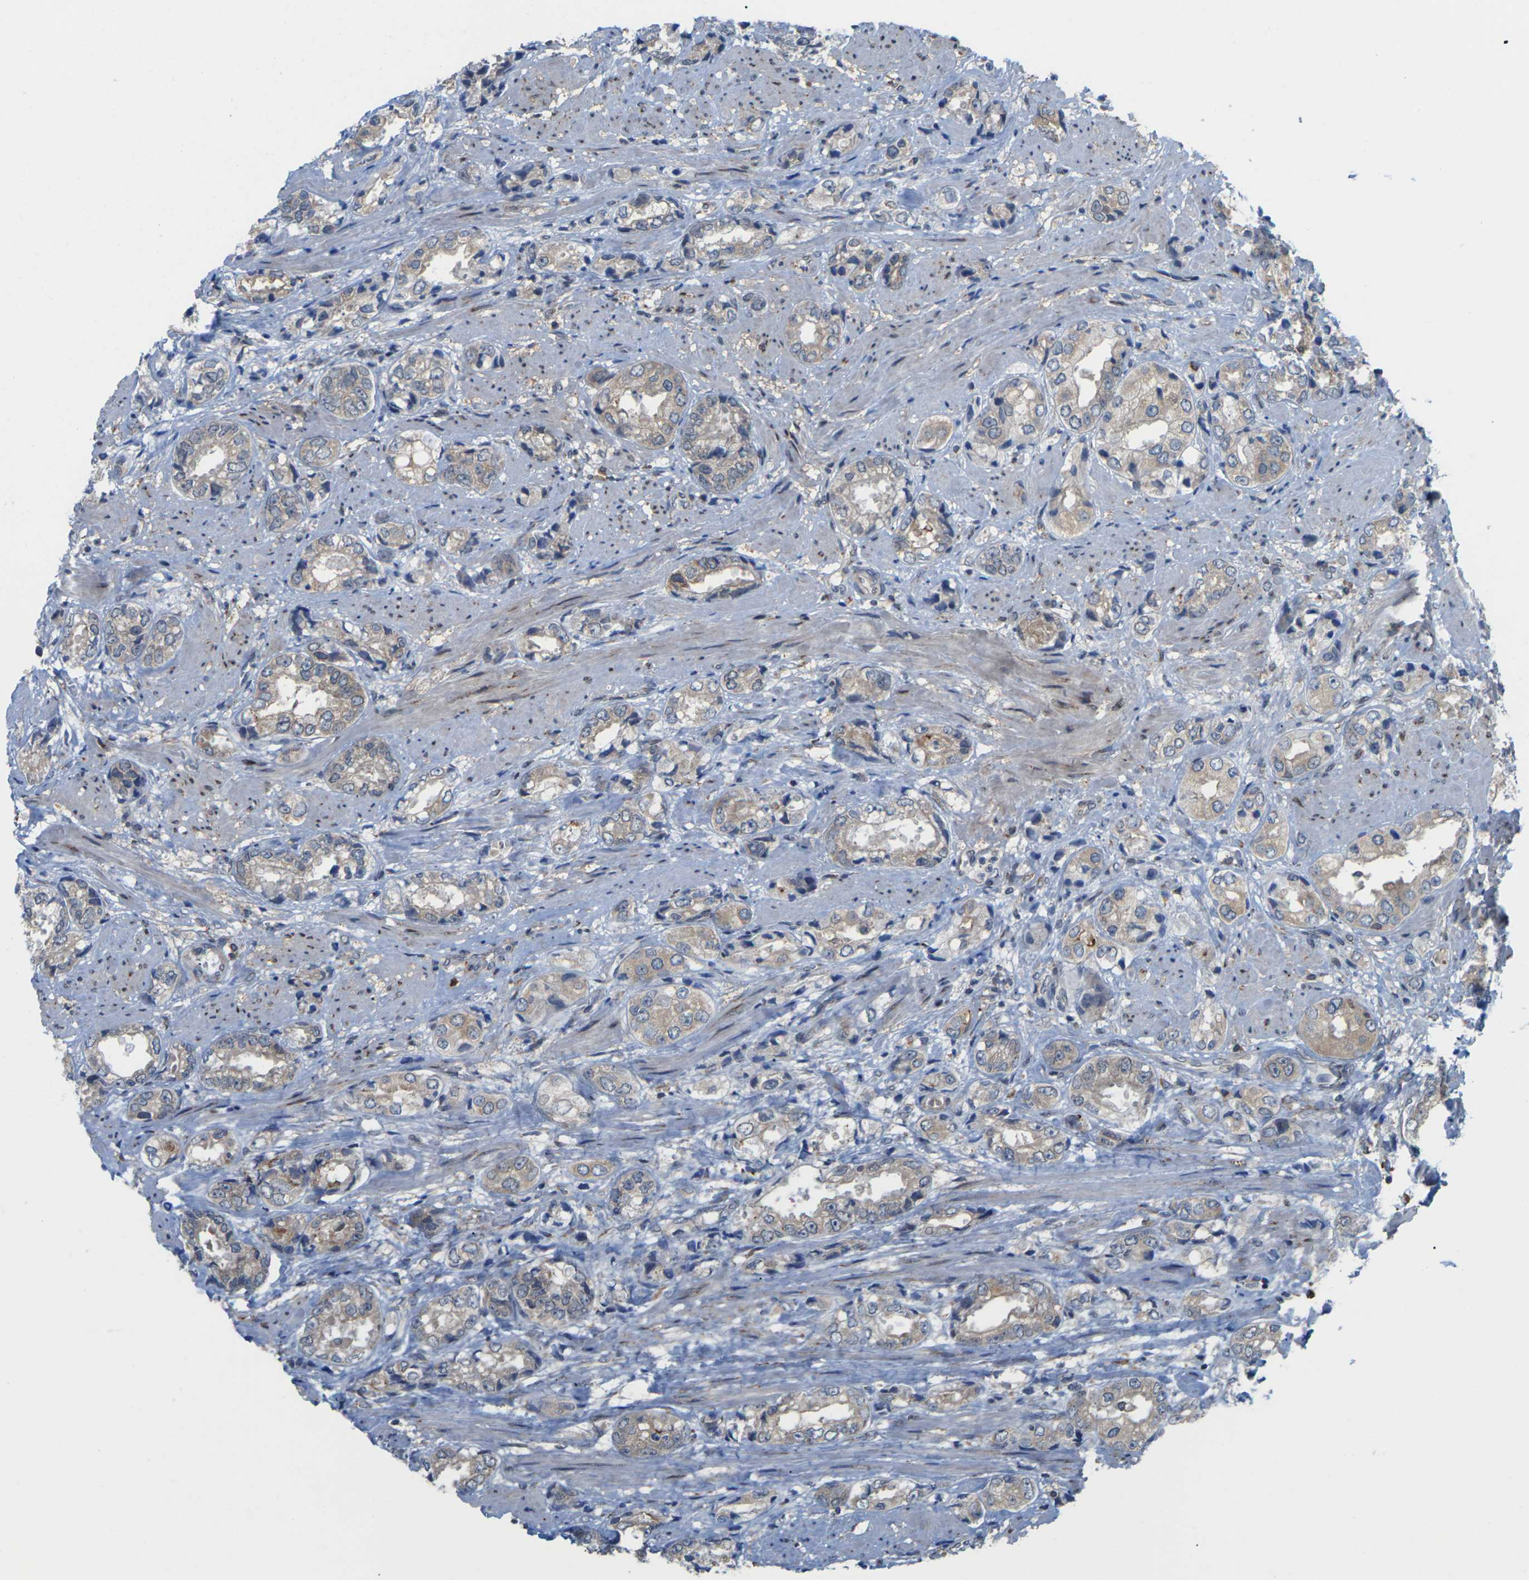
{"staining": {"intensity": "weak", "quantity": ">75%", "location": "cytoplasmic/membranous"}, "tissue": "prostate cancer", "cell_type": "Tumor cells", "image_type": "cancer", "snomed": [{"axis": "morphology", "description": "Adenocarcinoma, High grade"}, {"axis": "topography", "description": "Prostate"}], "caption": "Immunohistochemical staining of human prostate adenocarcinoma (high-grade) displays low levels of weak cytoplasmic/membranous expression in approximately >75% of tumor cells.", "gene": "PDZK1IP1", "patient": {"sex": "male", "age": 61}}